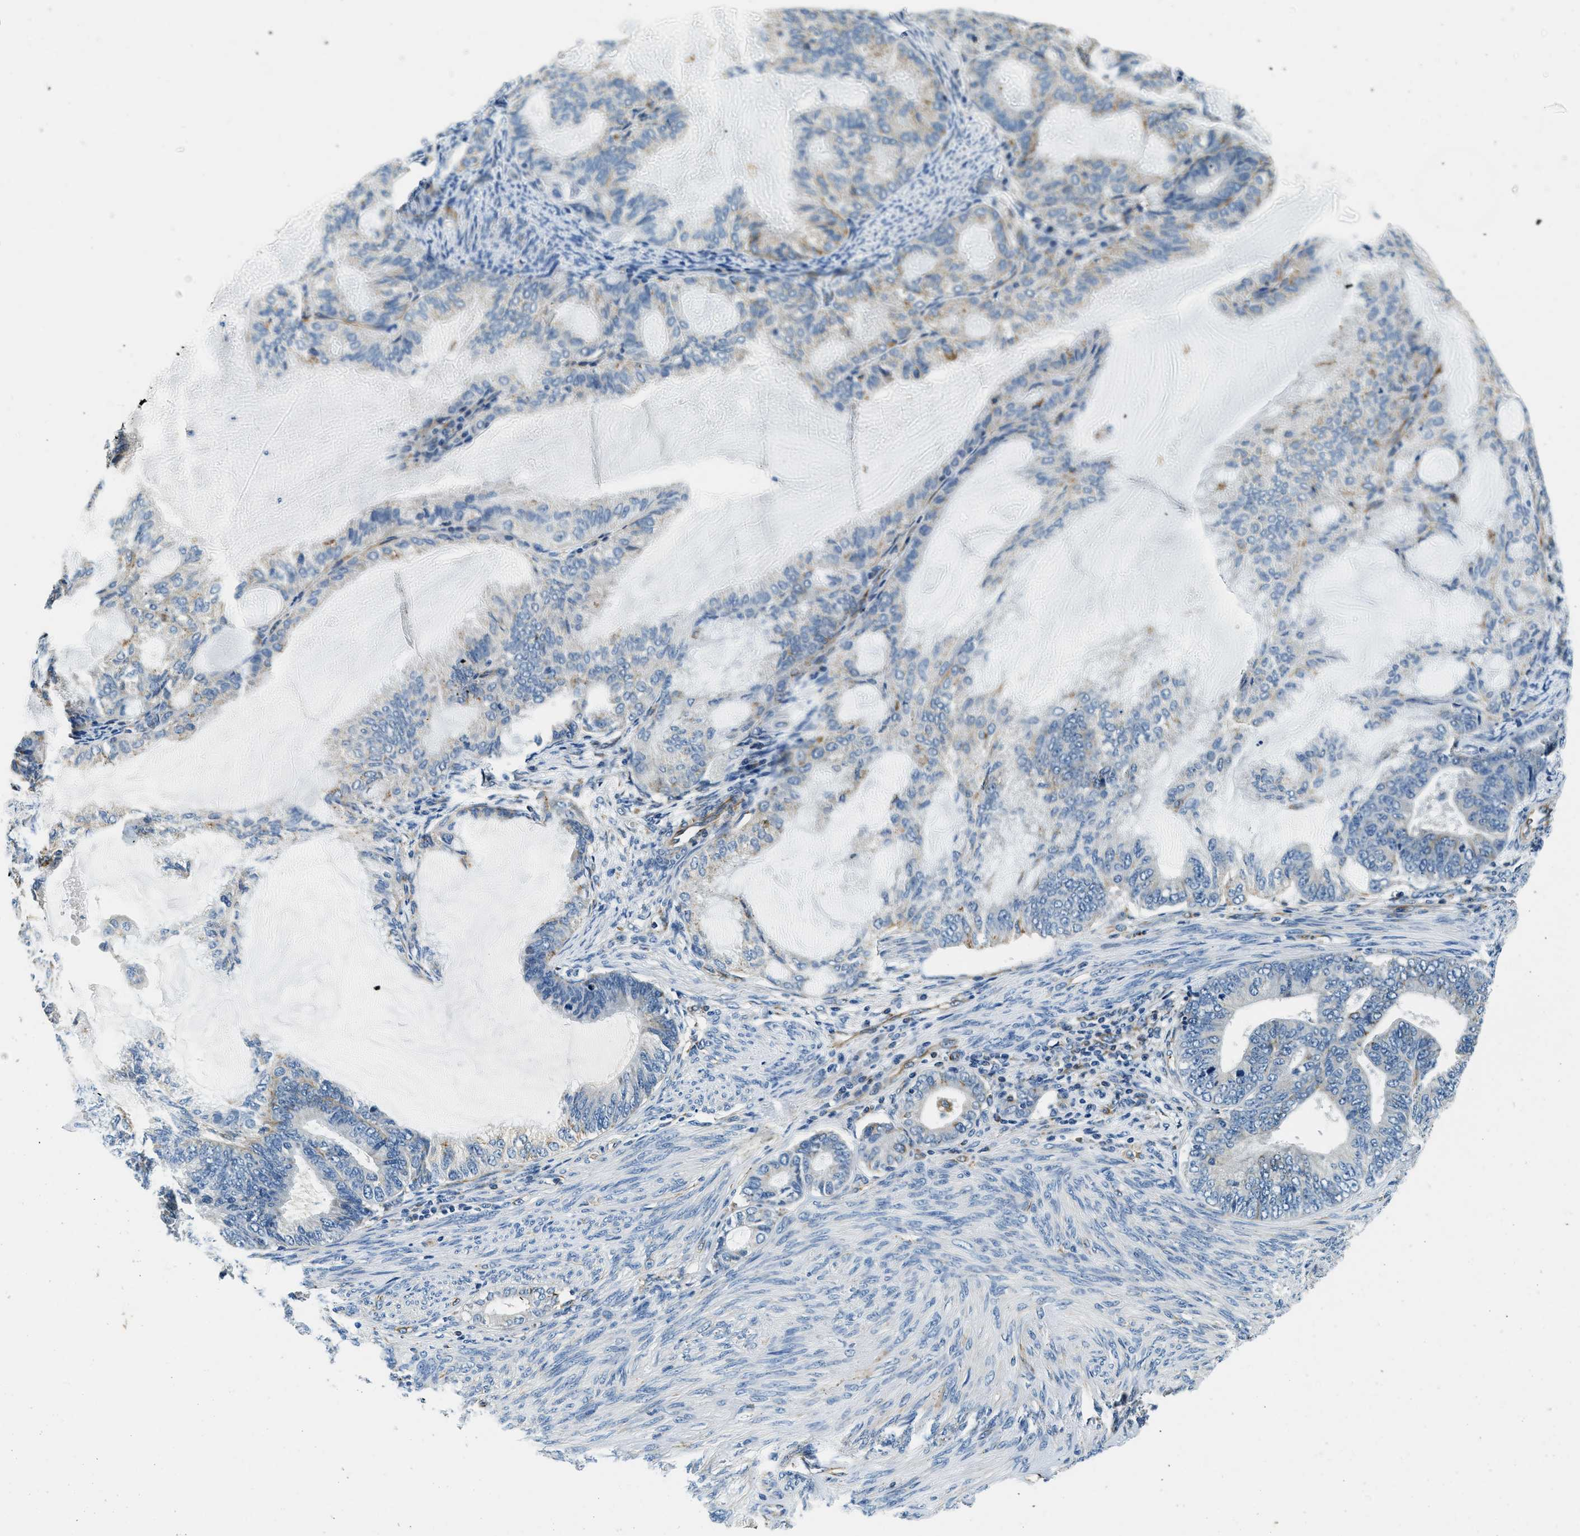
{"staining": {"intensity": "weak", "quantity": "<25%", "location": "cytoplasmic/membranous"}, "tissue": "endometrial cancer", "cell_type": "Tumor cells", "image_type": "cancer", "snomed": [{"axis": "morphology", "description": "Adenocarcinoma, NOS"}, {"axis": "topography", "description": "Endometrium"}], "caption": "The IHC photomicrograph has no significant positivity in tumor cells of endometrial cancer tissue.", "gene": "GNS", "patient": {"sex": "female", "age": 86}}